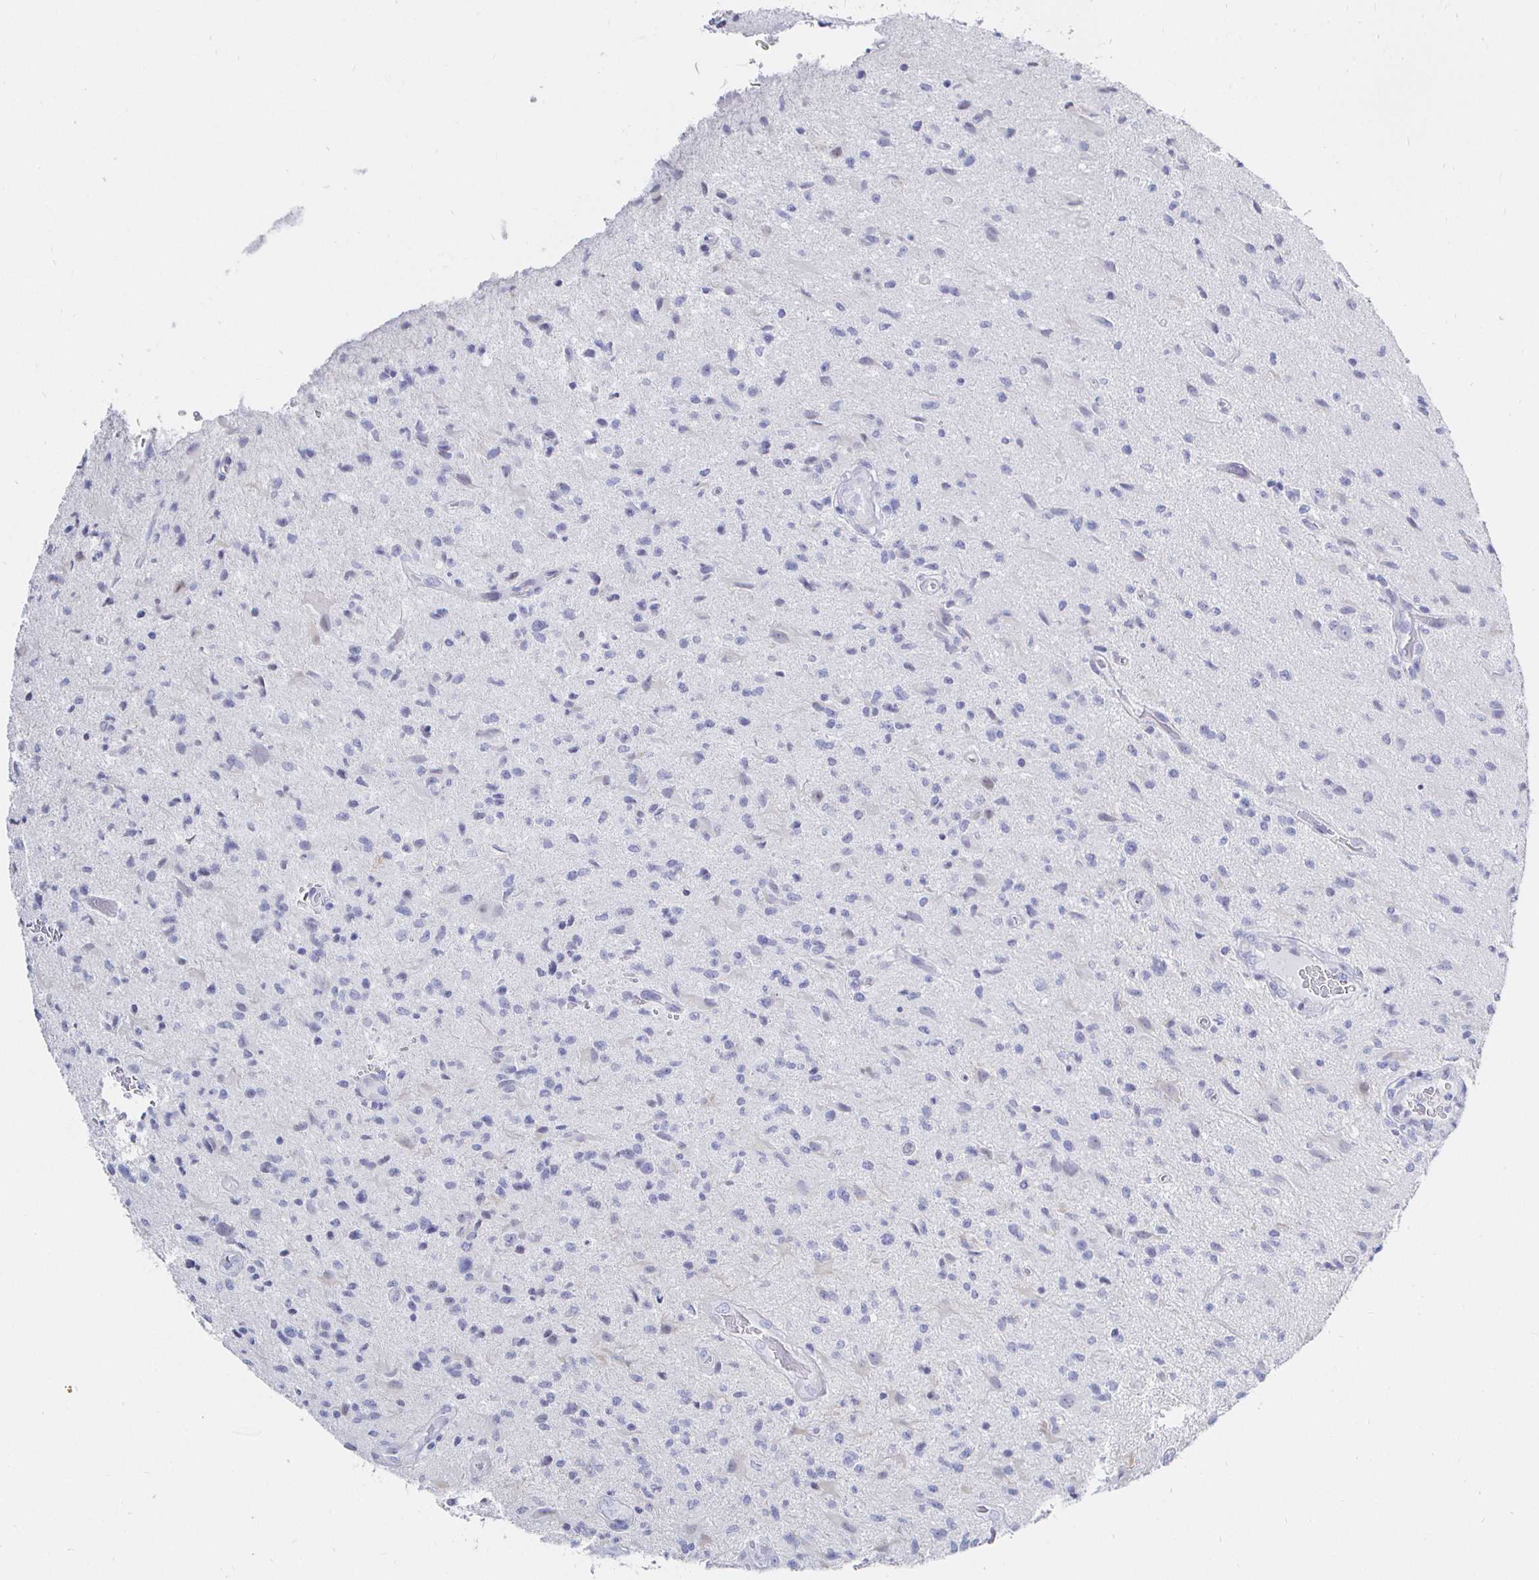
{"staining": {"intensity": "negative", "quantity": "none", "location": "none"}, "tissue": "glioma", "cell_type": "Tumor cells", "image_type": "cancer", "snomed": [{"axis": "morphology", "description": "Glioma, malignant, High grade"}, {"axis": "topography", "description": "Brain"}], "caption": "High magnification brightfield microscopy of glioma stained with DAB (brown) and counterstained with hematoxylin (blue): tumor cells show no significant positivity. (DAB (3,3'-diaminobenzidine) immunohistochemistry (IHC) with hematoxylin counter stain).", "gene": "CR2", "patient": {"sex": "male", "age": 67}}